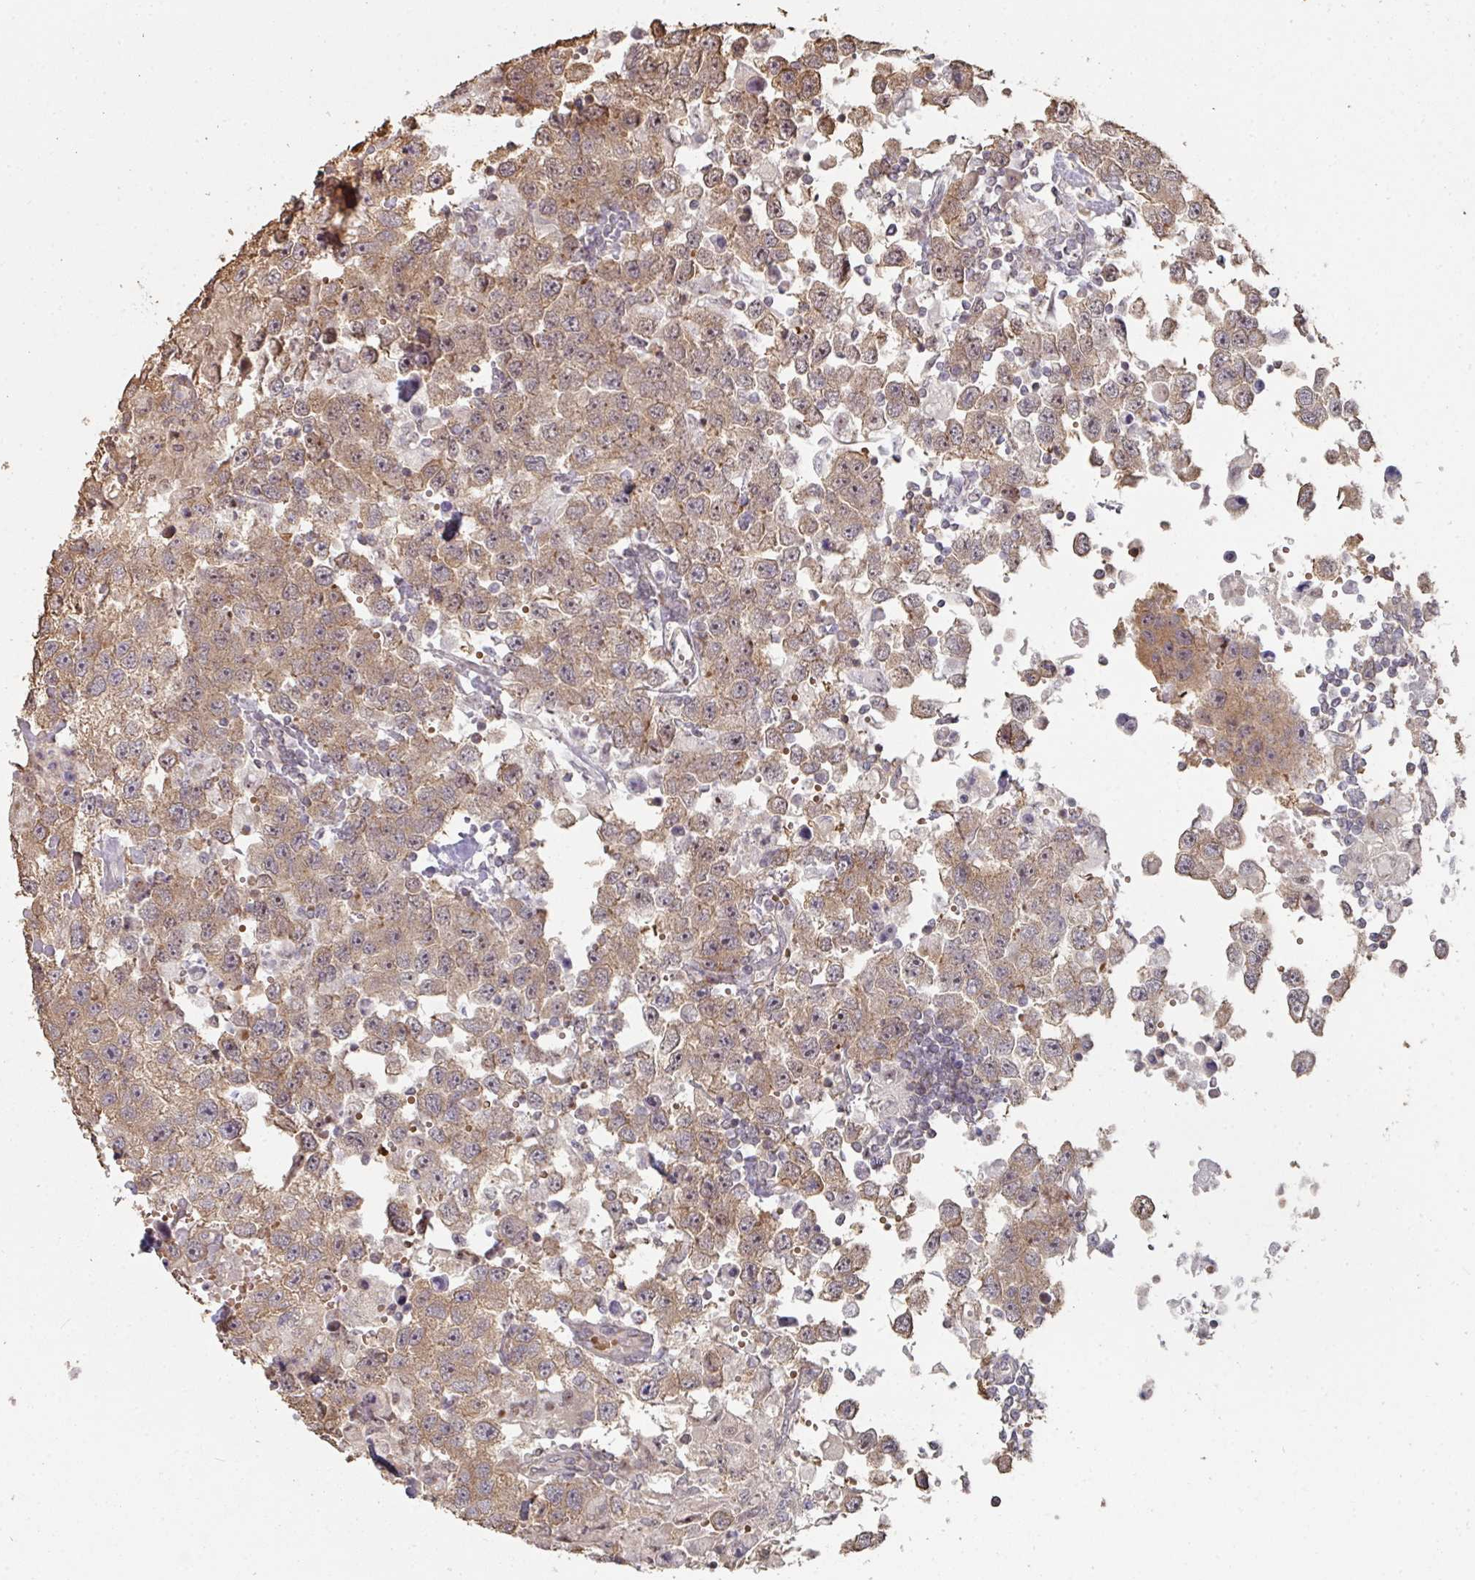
{"staining": {"intensity": "moderate", "quantity": ">75%", "location": "cytoplasmic/membranous"}, "tissue": "testis cancer", "cell_type": "Tumor cells", "image_type": "cancer", "snomed": [{"axis": "morphology", "description": "Carcinoma, Embryonal, NOS"}, {"axis": "topography", "description": "Testis"}], "caption": "Moderate cytoplasmic/membranous protein staining is identified in approximately >75% of tumor cells in testis cancer (embryonal carcinoma).", "gene": "CA7", "patient": {"sex": "male", "age": 83}}